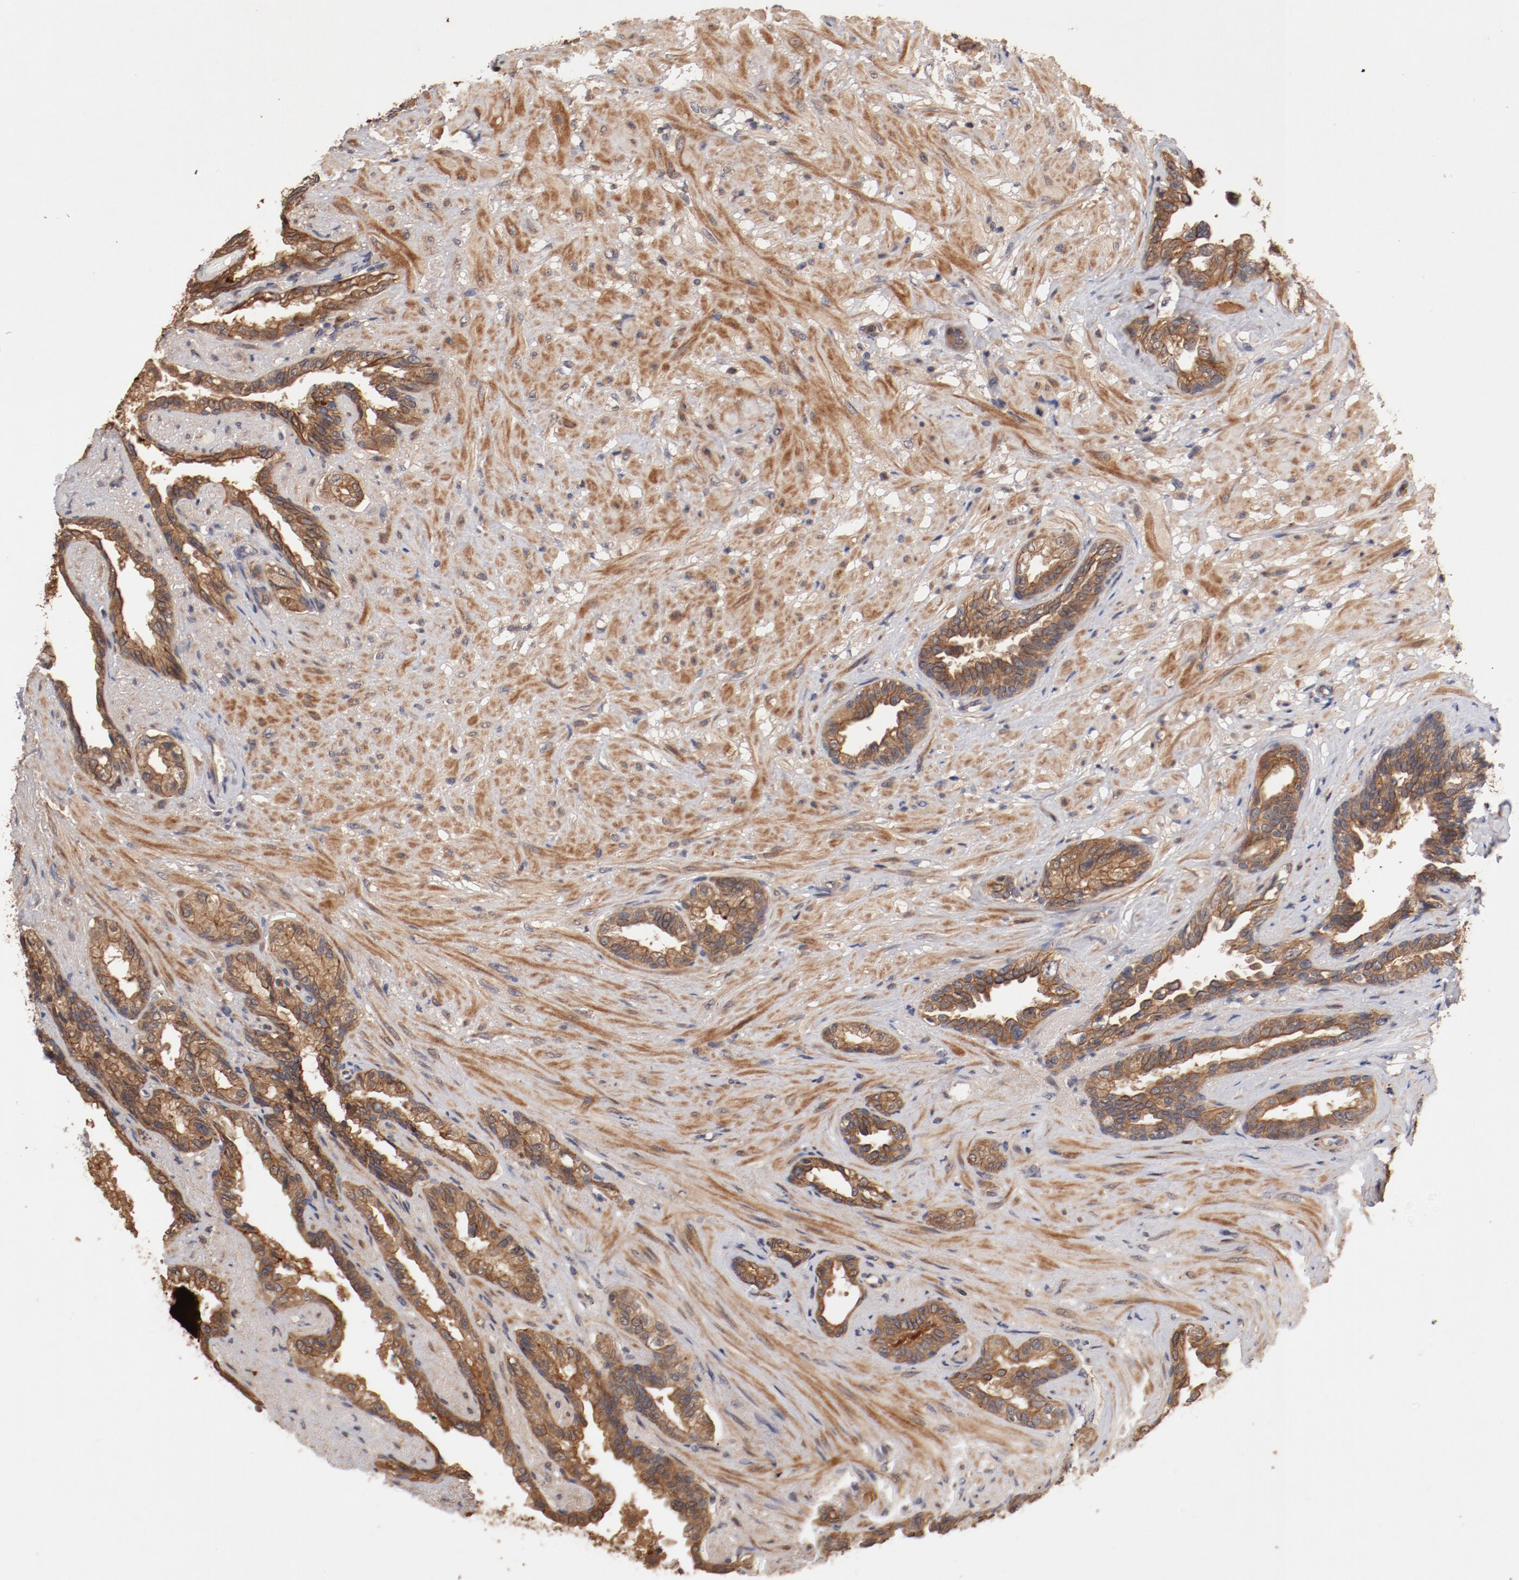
{"staining": {"intensity": "moderate", "quantity": ">75%", "location": "cytoplasmic/membranous"}, "tissue": "seminal vesicle", "cell_type": "Glandular cells", "image_type": "normal", "snomed": [{"axis": "morphology", "description": "Normal tissue, NOS"}, {"axis": "topography", "description": "Seminal veicle"}], "caption": "The image displays immunohistochemical staining of normal seminal vesicle. There is moderate cytoplasmic/membranous expression is present in about >75% of glandular cells.", "gene": "GUF1", "patient": {"sex": "male", "age": 61}}